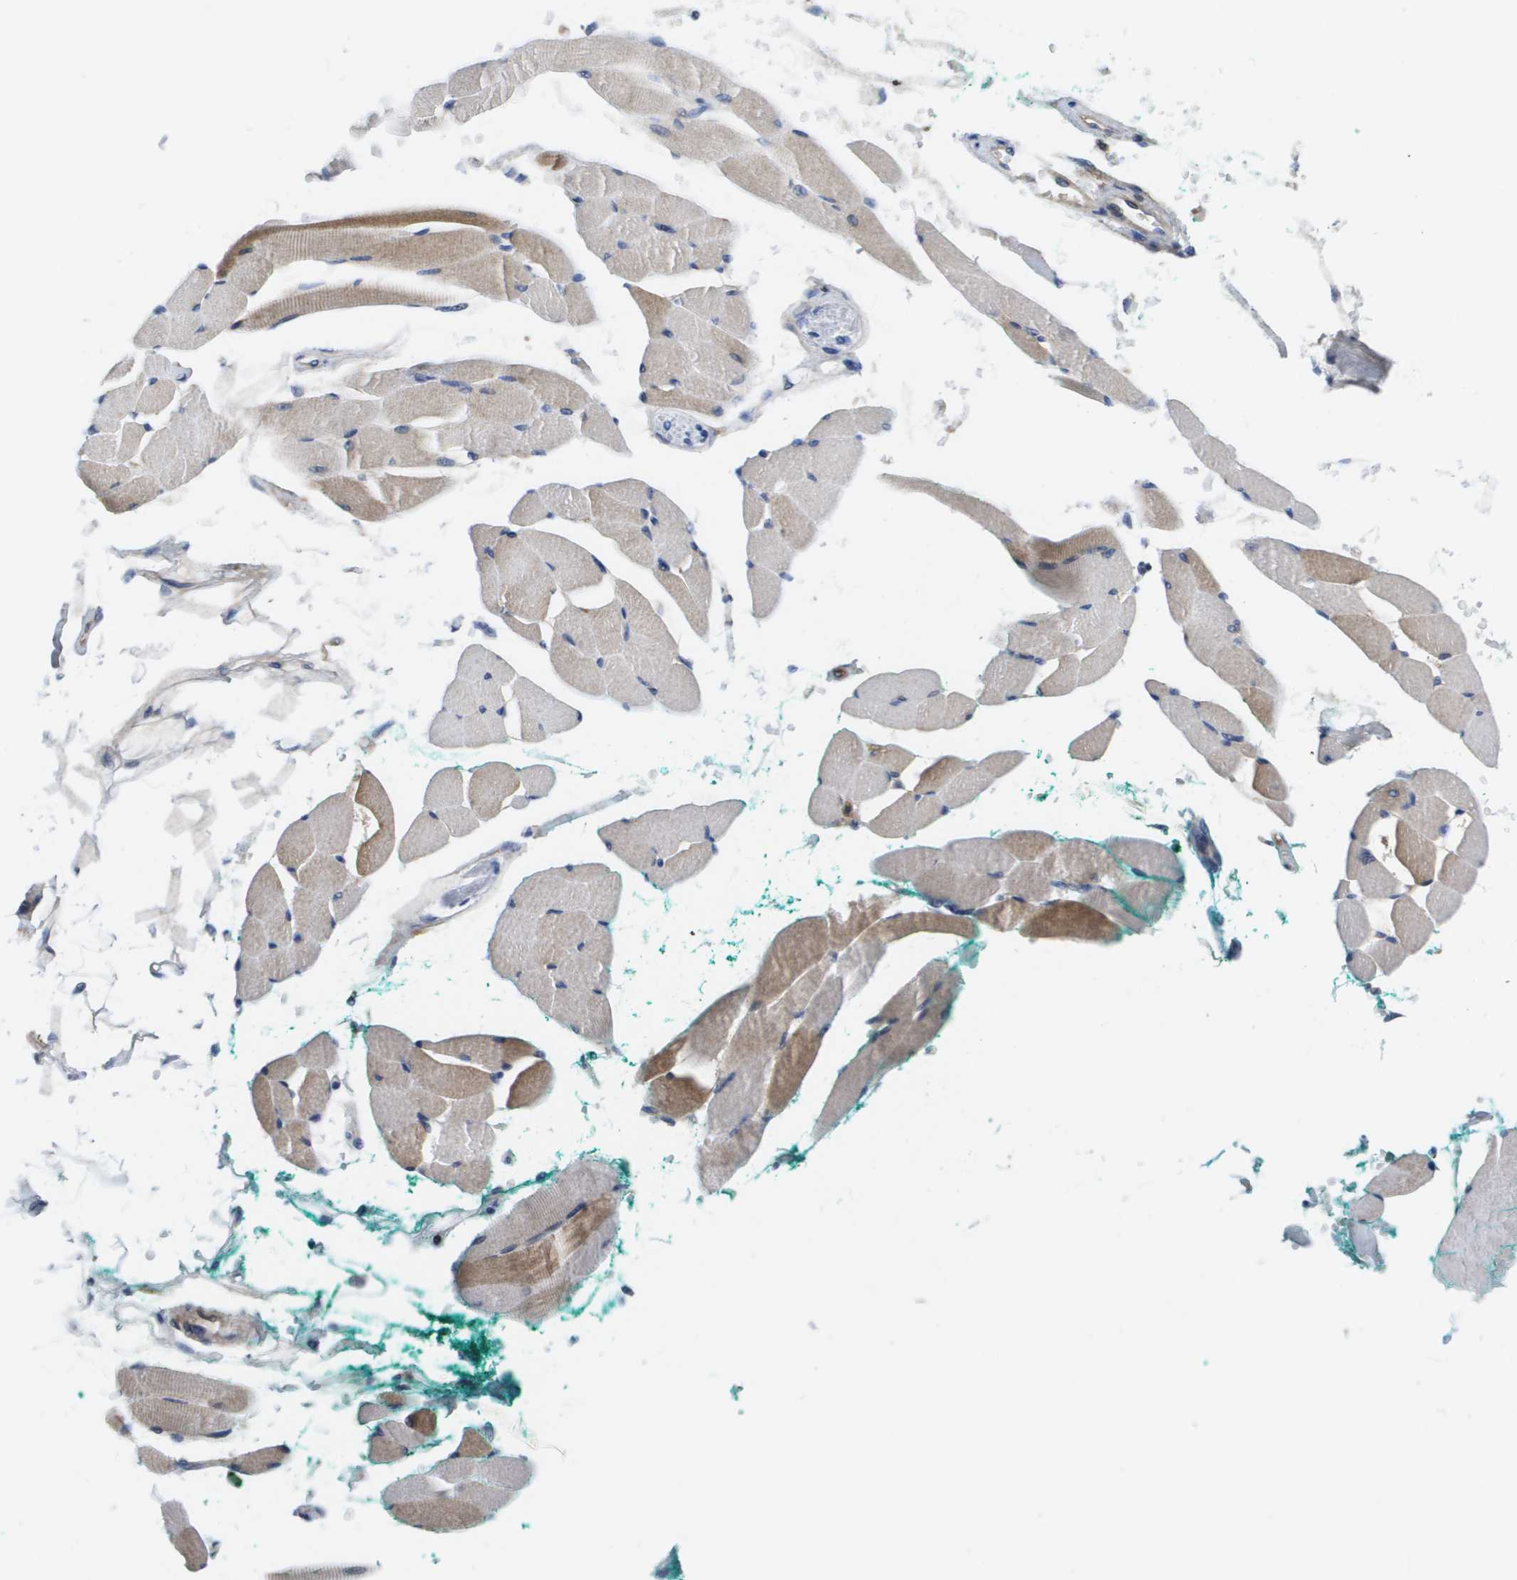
{"staining": {"intensity": "weak", "quantity": "25%-75%", "location": "cytoplasmic/membranous"}, "tissue": "skeletal muscle", "cell_type": "Myocytes", "image_type": "normal", "snomed": [{"axis": "morphology", "description": "Normal tissue, NOS"}, {"axis": "topography", "description": "Skeletal muscle"}, {"axis": "topography", "description": "Oral tissue"}, {"axis": "topography", "description": "Peripheral nerve tissue"}], "caption": "Unremarkable skeletal muscle shows weak cytoplasmic/membranous positivity in approximately 25%-75% of myocytes.", "gene": "SERPINC1", "patient": {"sex": "female", "age": 84}}